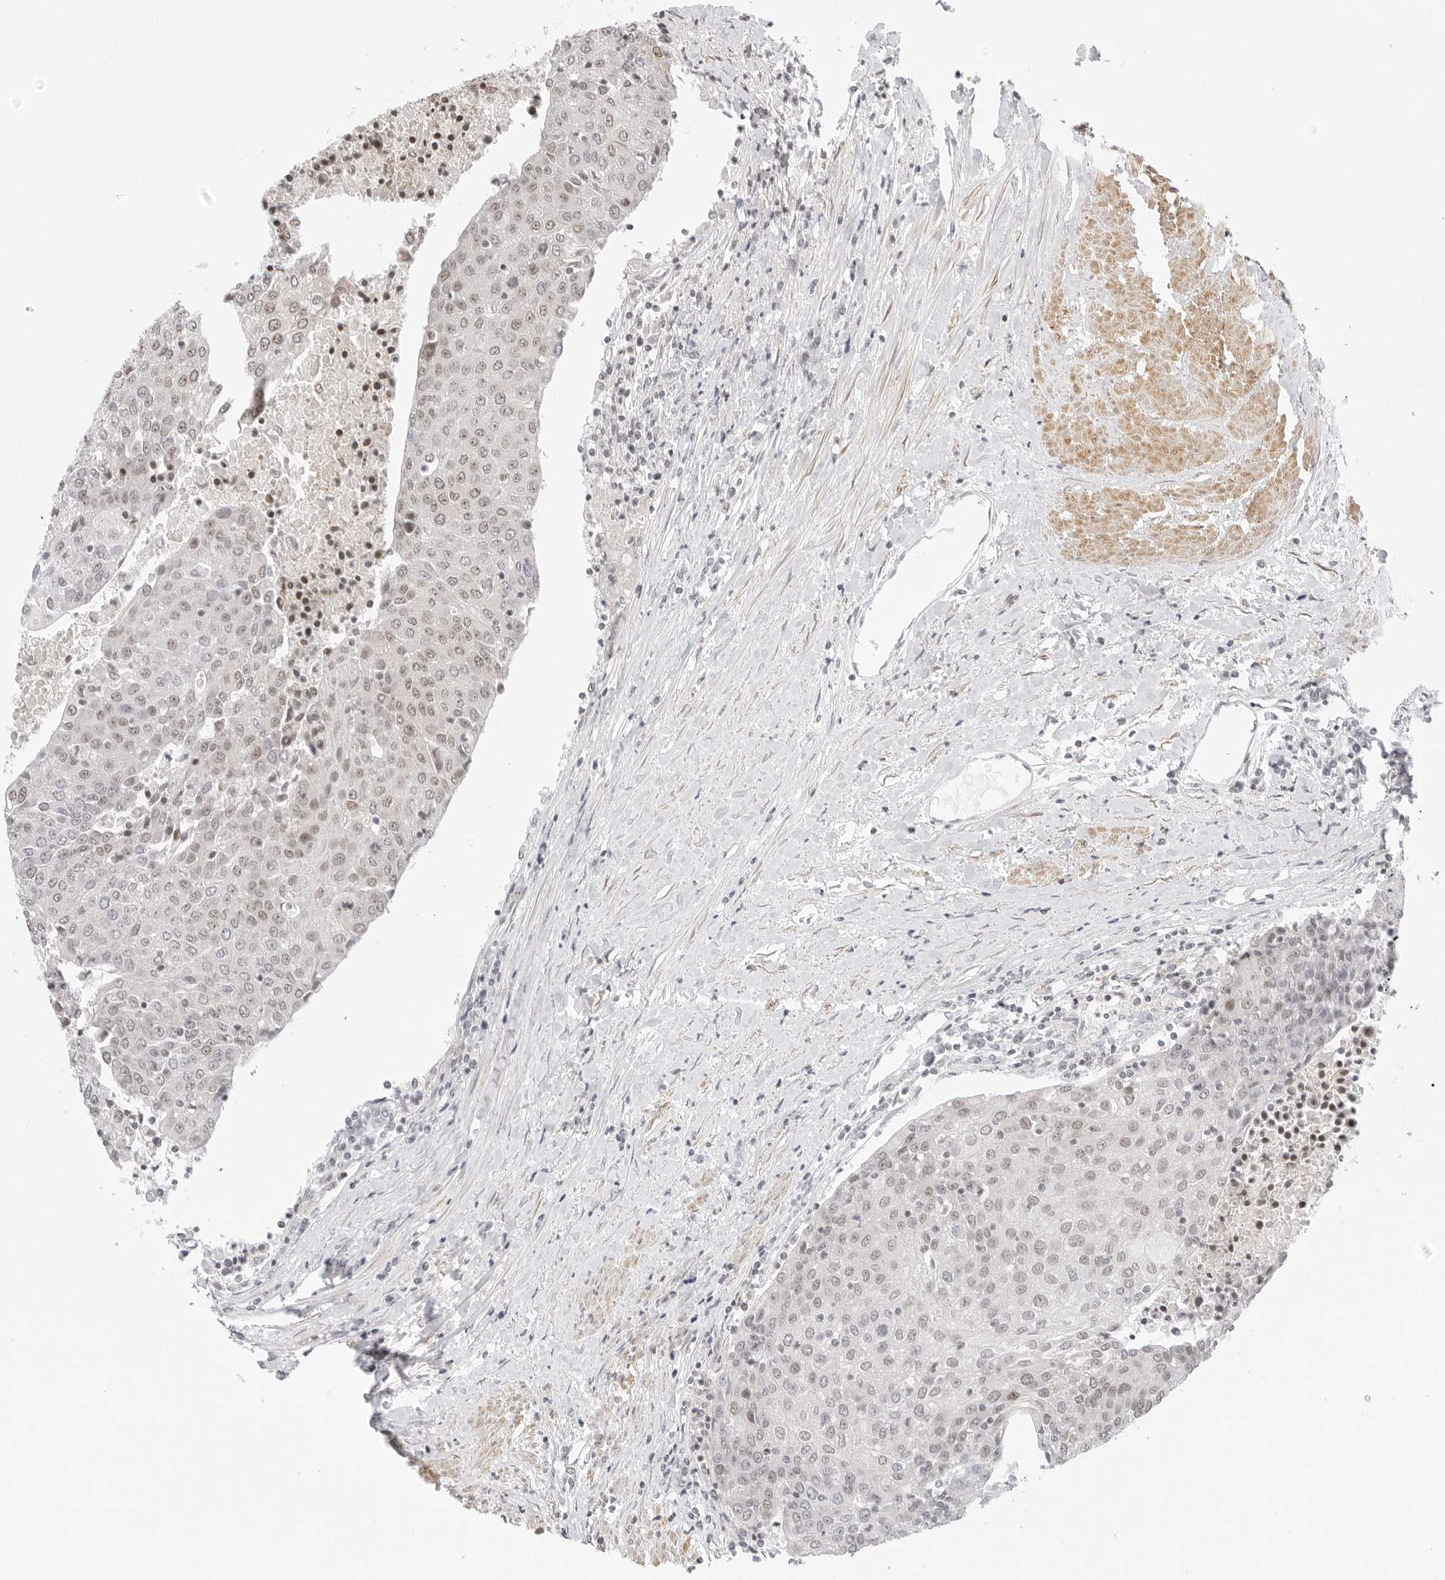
{"staining": {"intensity": "weak", "quantity": "25%-75%", "location": "nuclear"}, "tissue": "urothelial cancer", "cell_type": "Tumor cells", "image_type": "cancer", "snomed": [{"axis": "morphology", "description": "Urothelial carcinoma, High grade"}, {"axis": "topography", "description": "Urinary bladder"}], "caption": "Tumor cells demonstrate weak nuclear positivity in approximately 25%-75% of cells in high-grade urothelial carcinoma. (brown staining indicates protein expression, while blue staining denotes nuclei).", "gene": "TCIM", "patient": {"sex": "female", "age": 85}}